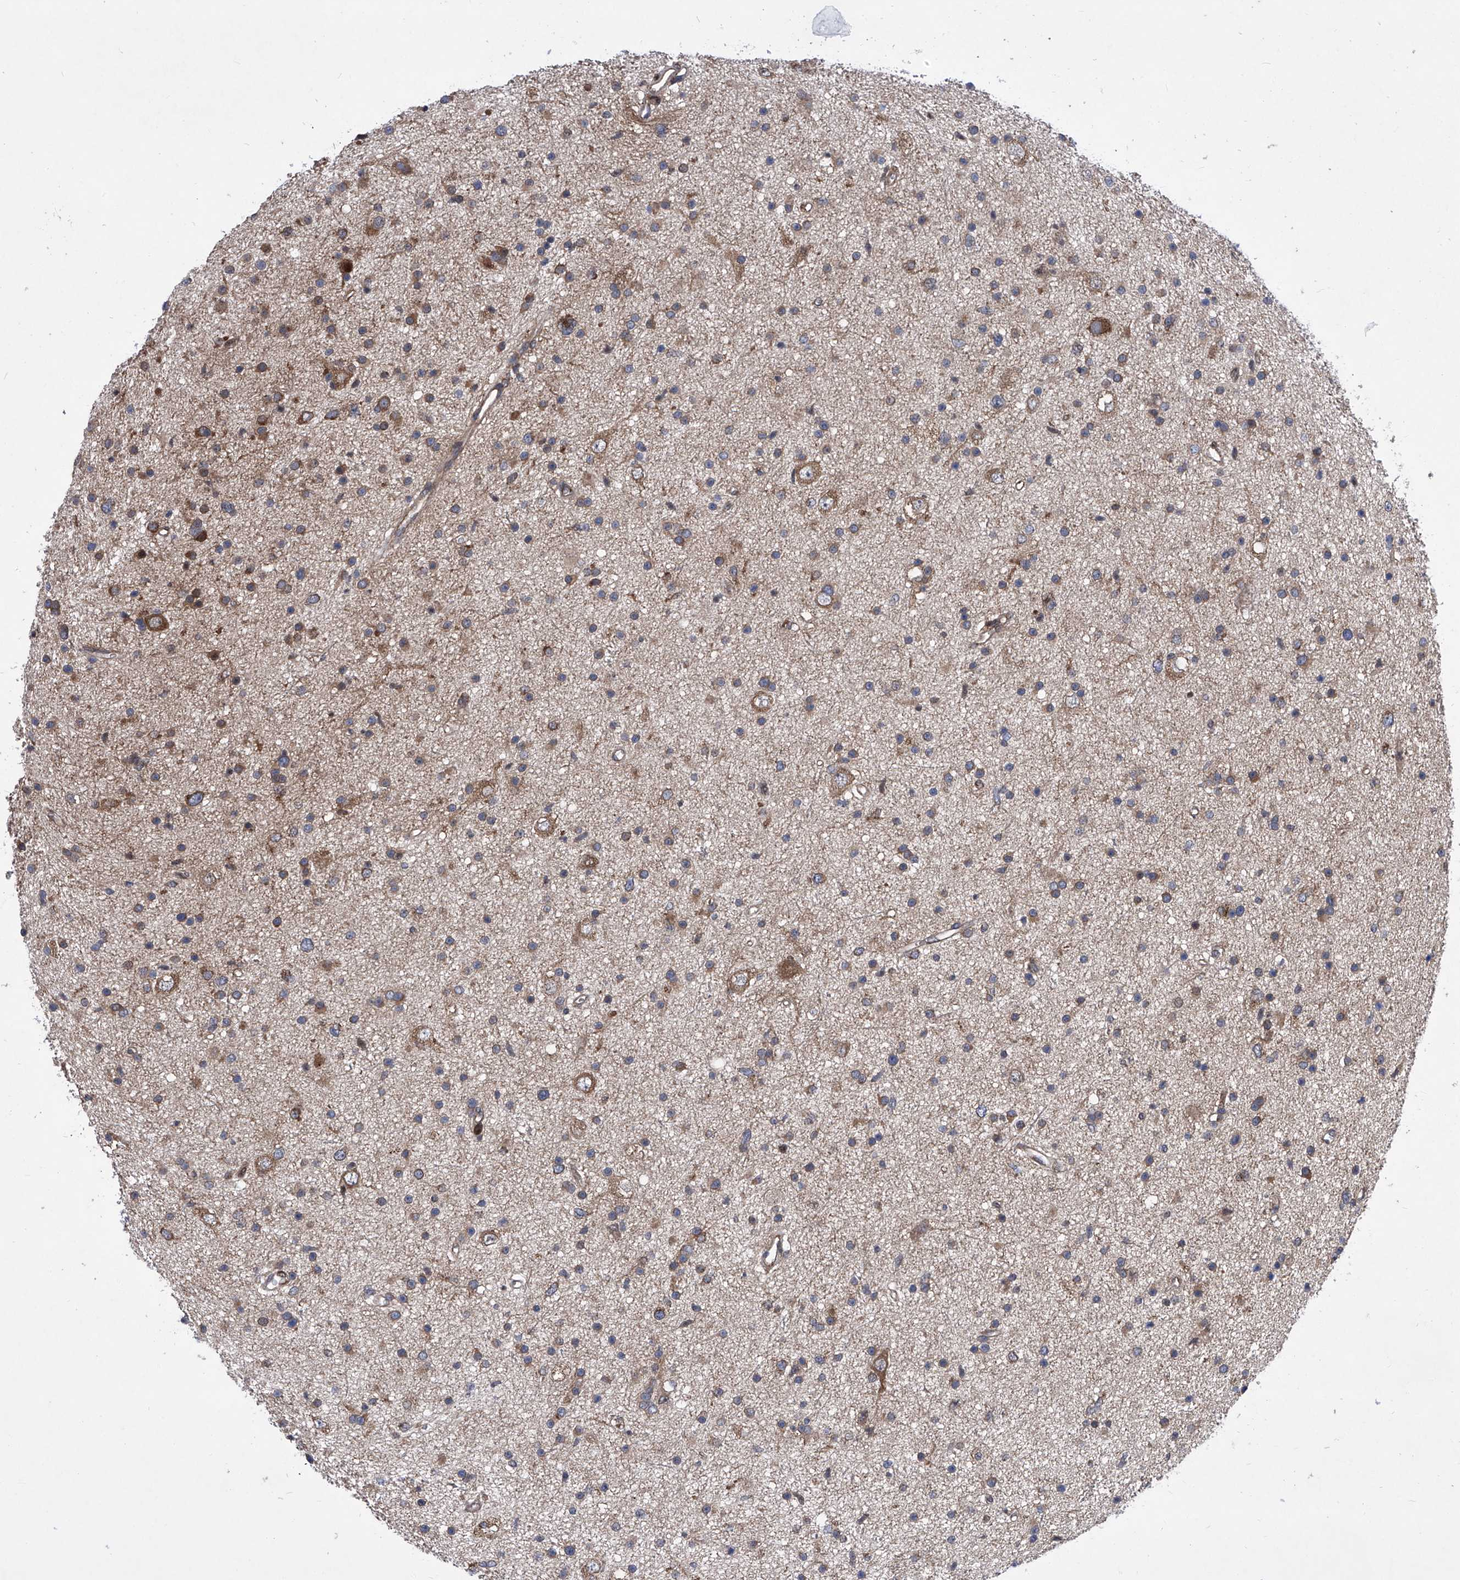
{"staining": {"intensity": "moderate", "quantity": "25%-75%", "location": "cytoplasmic/membranous"}, "tissue": "glioma", "cell_type": "Tumor cells", "image_type": "cancer", "snomed": [{"axis": "morphology", "description": "Glioma, malignant, Low grade"}, {"axis": "topography", "description": "Cerebral cortex"}], "caption": "Approximately 25%-75% of tumor cells in malignant low-grade glioma demonstrate moderate cytoplasmic/membranous protein positivity as visualized by brown immunohistochemical staining.", "gene": "KTI12", "patient": {"sex": "female", "age": 39}}